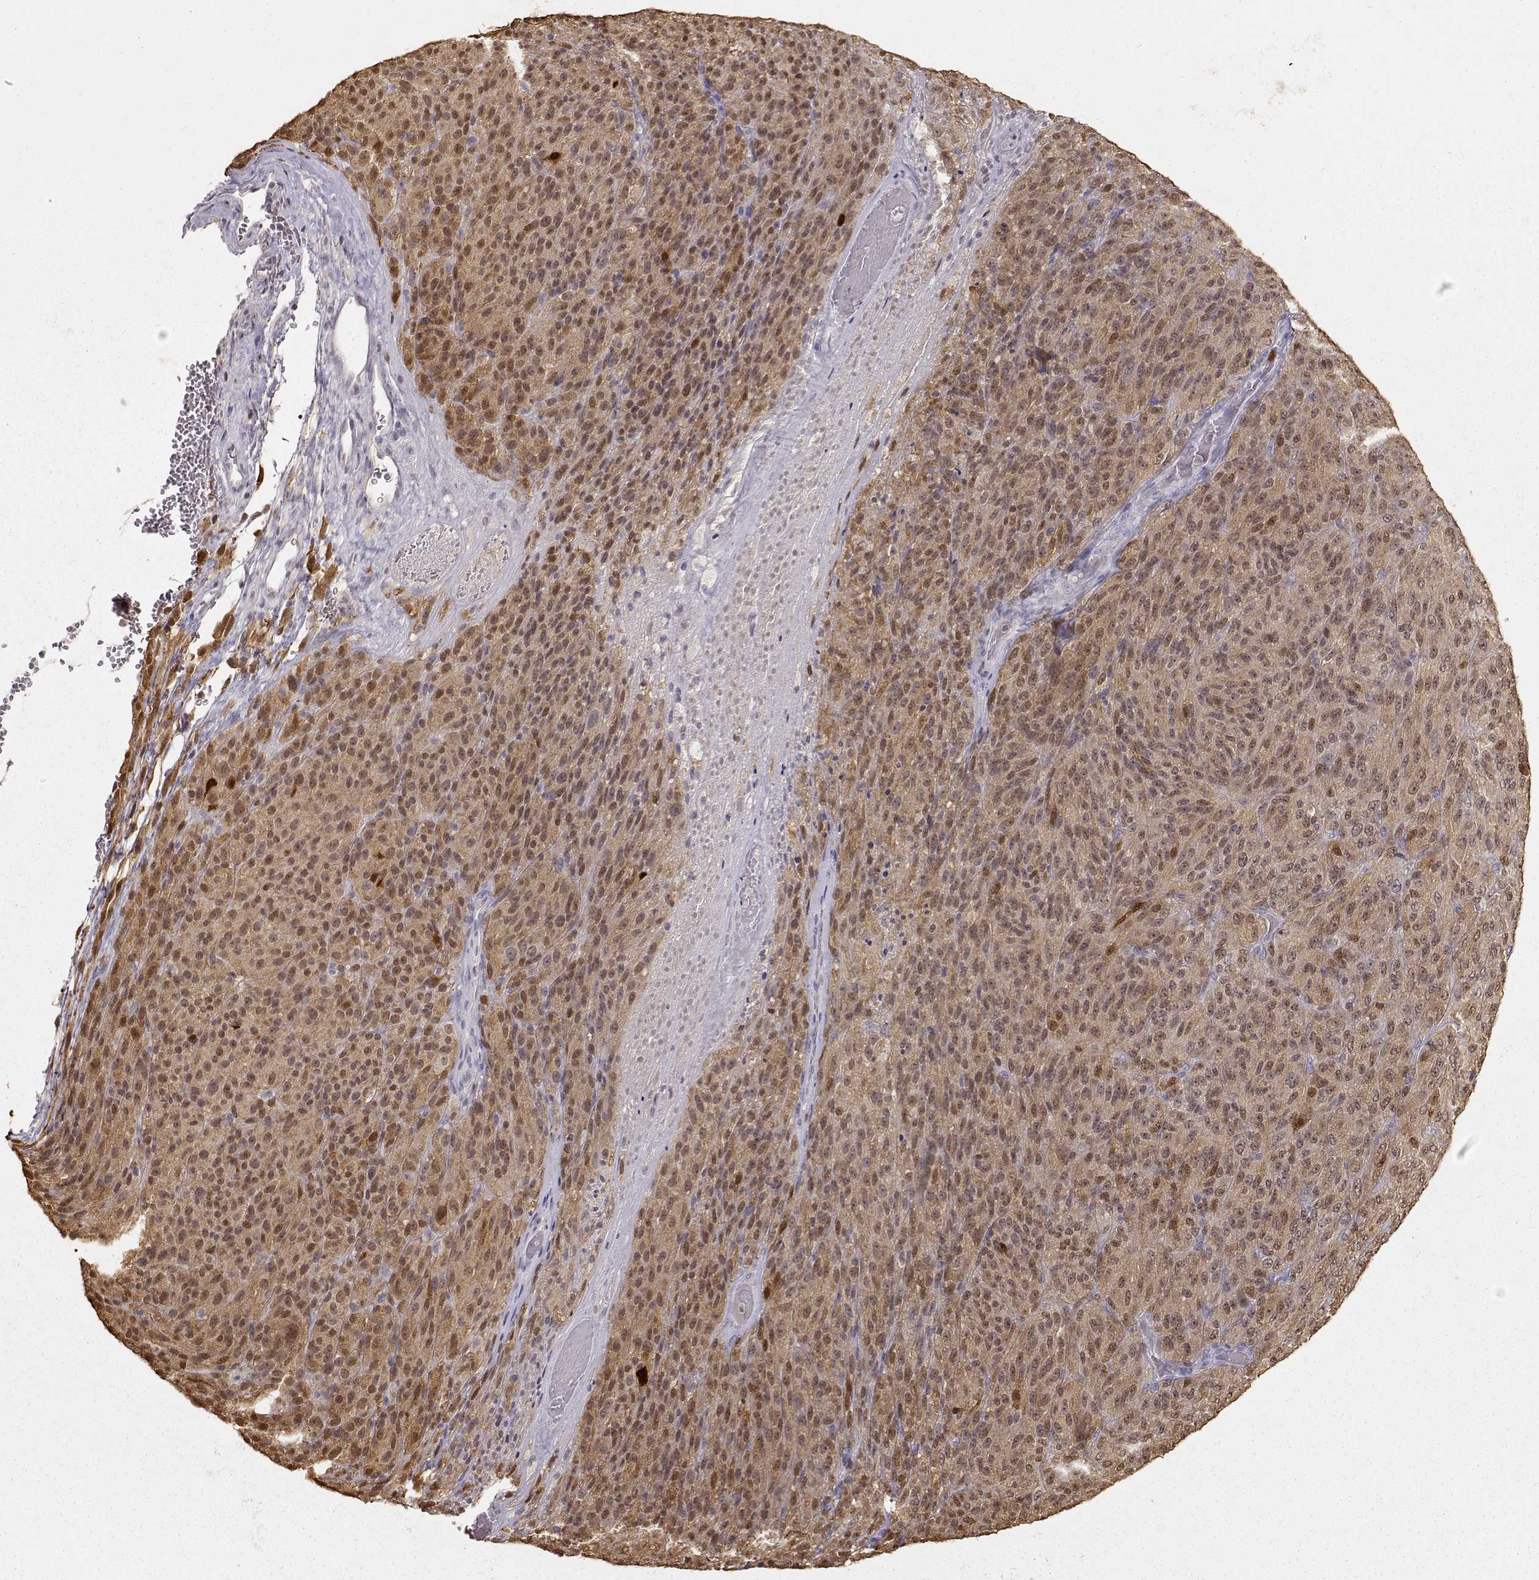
{"staining": {"intensity": "moderate", "quantity": ">75%", "location": "cytoplasmic/membranous,nuclear"}, "tissue": "melanoma", "cell_type": "Tumor cells", "image_type": "cancer", "snomed": [{"axis": "morphology", "description": "Malignant melanoma, Metastatic site"}, {"axis": "topography", "description": "Brain"}], "caption": "Immunohistochemical staining of malignant melanoma (metastatic site) reveals medium levels of moderate cytoplasmic/membranous and nuclear expression in approximately >75% of tumor cells.", "gene": "S100B", "patient": {"sex": "female", "age": 56}}